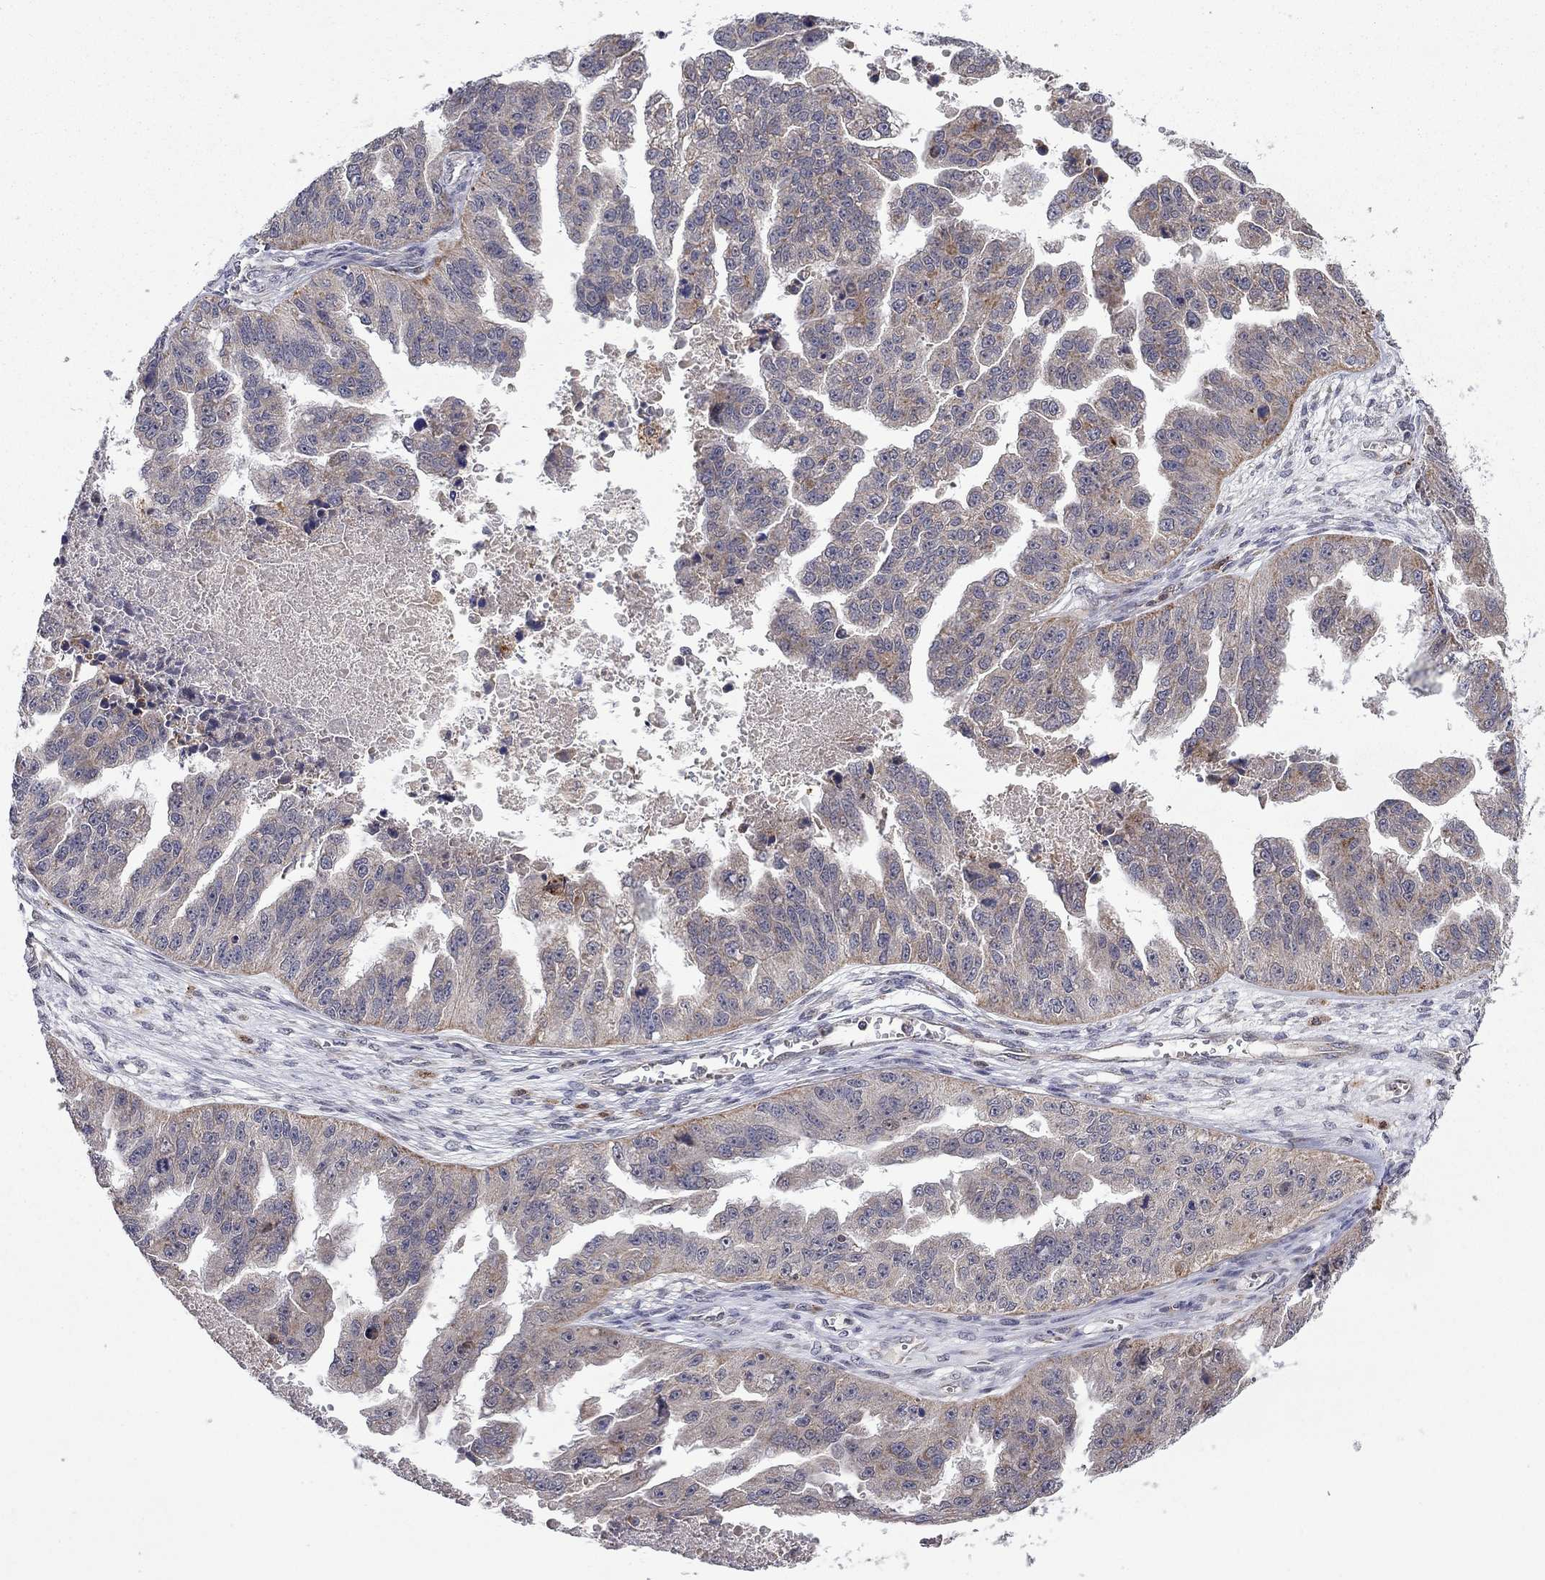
{"staining": {"intensity": "weak", "quantity": "<25%", "location": "cytoplasmic/membranous"}, "tissue": "ovarian cancer", "cell_type": "Tumor cells", "image_type": "cancer", "snomed": [{"axis": "morphology", "description": "Cystadenocarcinoma, serous, NOS"}, {"axis": "topography", "description": "Ovary"}], "caption": "Micrograph shows no protein expression in tumor cells of ovarian cancer (serous cystadenocarcinoma) tissue.", "gene": "IDS", "patient": {"sex": "female", "age": 58}}